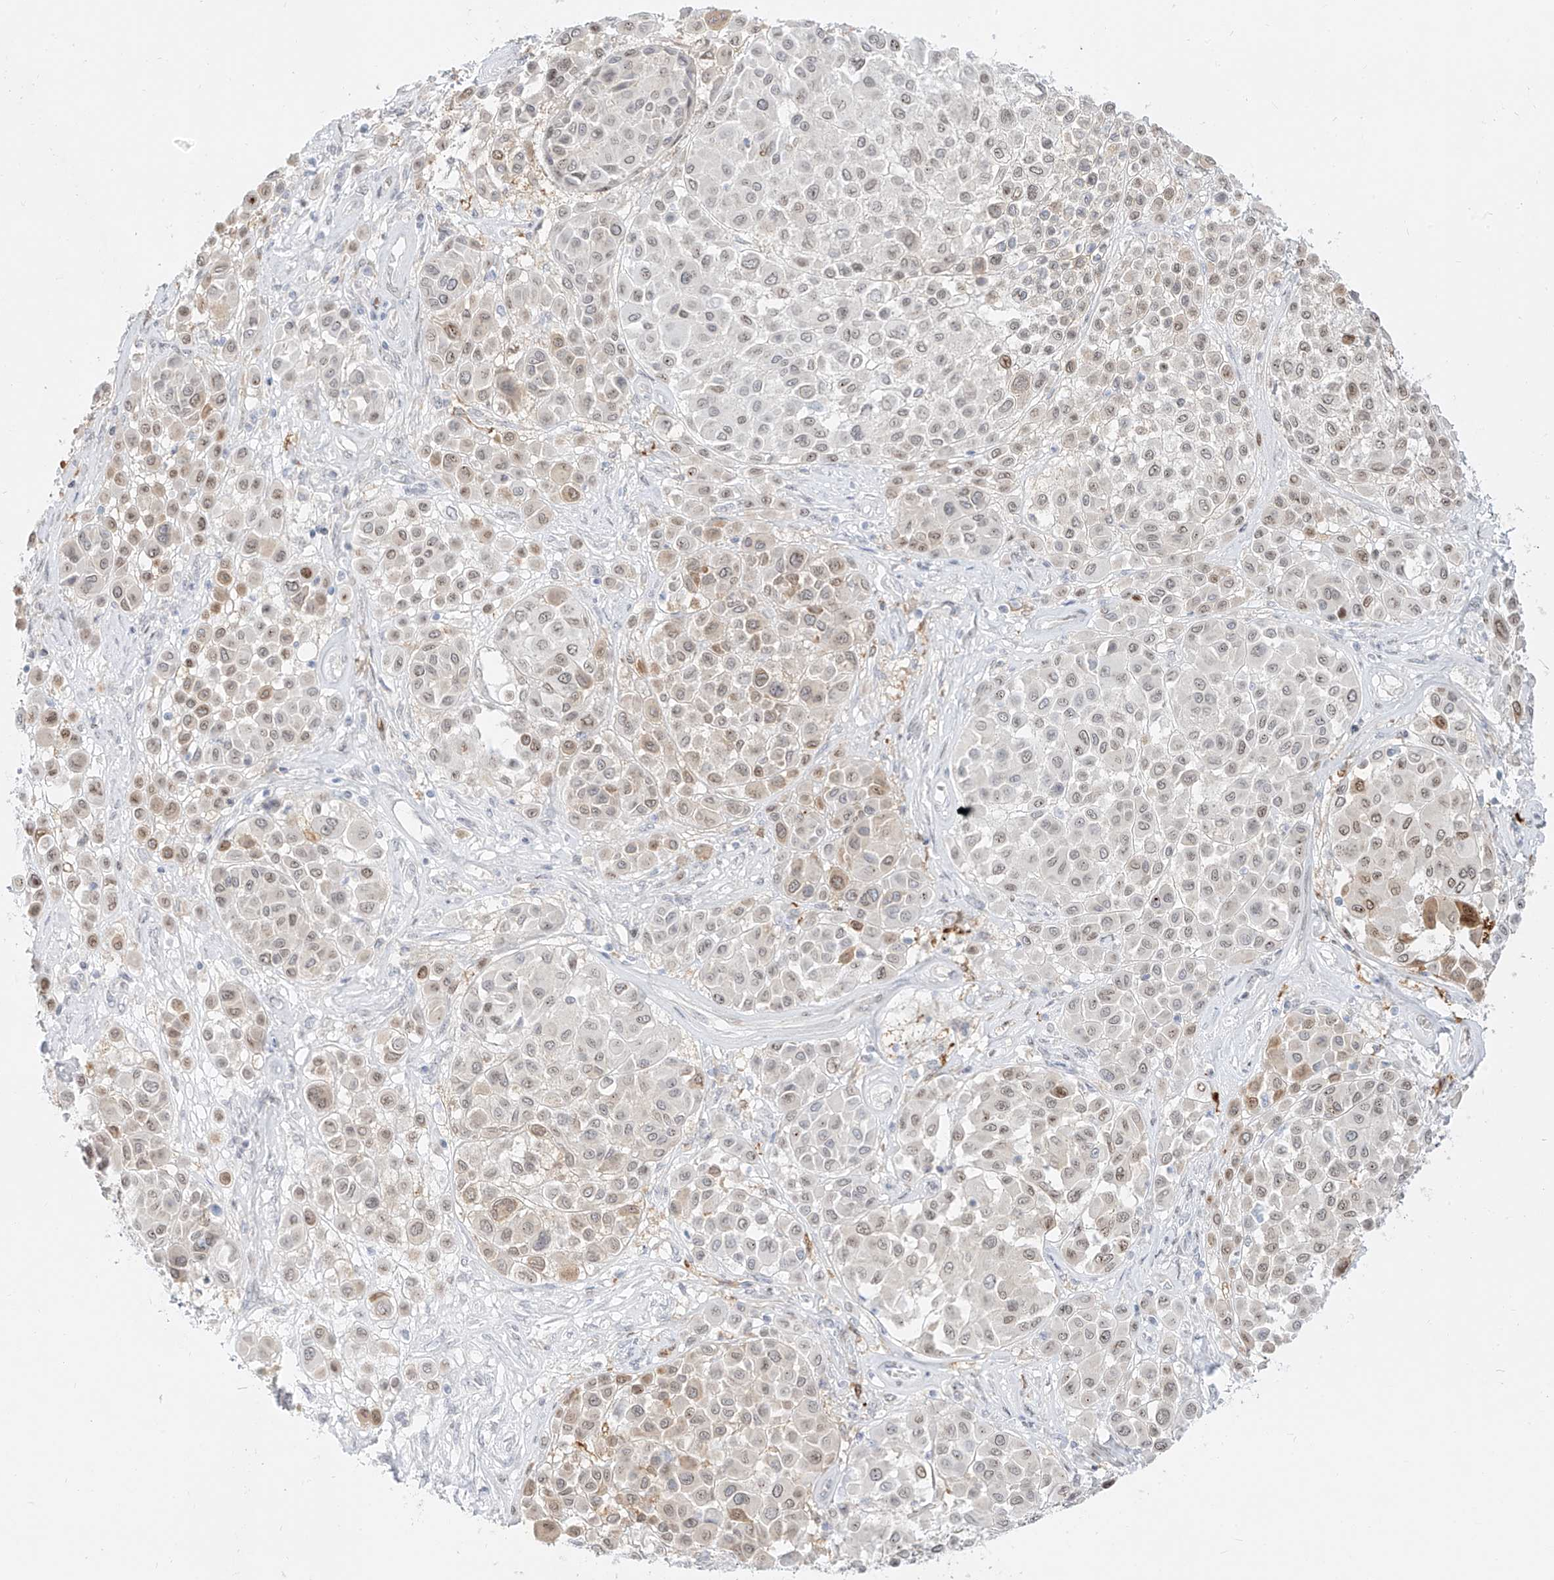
{"staining": {"intensity": "weak", "quantity": "25%-75%", "location": "nuclear"}, "tissue": "melanoma", "cell_type": "Tumor cells", "image_type": "cancer", "snomed": [{"axis": "morphology", "description": "Malignant melanoma, Metastatic site"}, {"axis": "topography", "description": "Soft tissue"}], "caption": "Immunohistochemical staining of melanoma displays low levels of weak nuclear protein expression in about 25%-75% of tumor cells.", "gene": "NHSL1", "patient": {"sex": "male", "age": 41}}